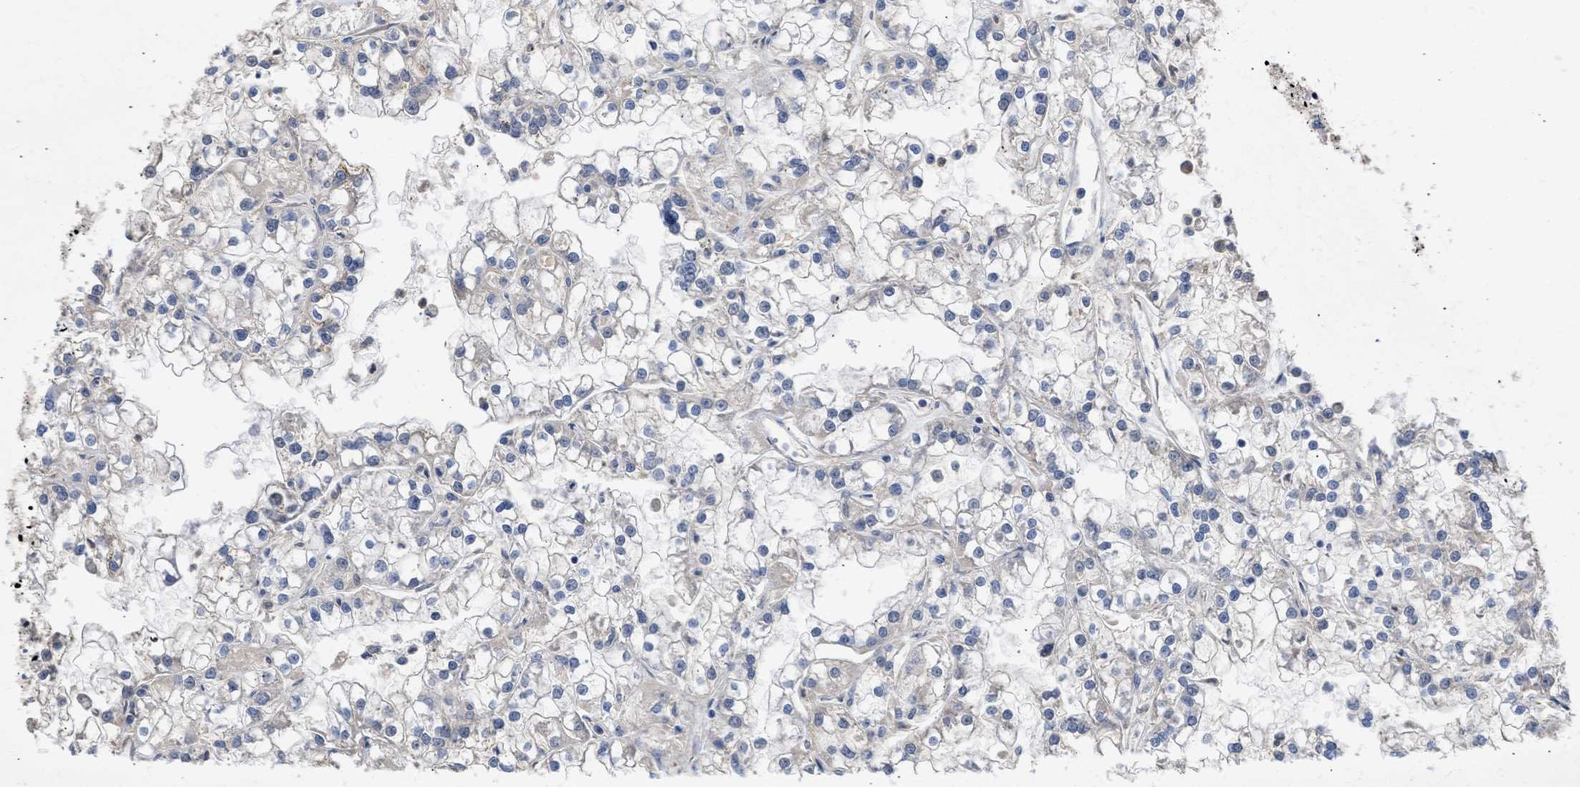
{"staining": {"intensity": "negative", "quantity": "none", "location": "none"}, "tissue": "renal cancer", "cell_type": "Tumor cells", "image_type": "cancer", "snomed": [{"axis": "morphology", "description": "Adenocarcinoma, NOS"}, {"axis": "topography", "description": "Kidney"}], "caption": "Immunohistochemical staining of human renal cancer shows no significant positivity in tumor cells. (Immunohistochemistry, brightfield microscopy, high magnification).", "gene": "ARHGEF4", "patient": {"sex": "female", "age": 52}}